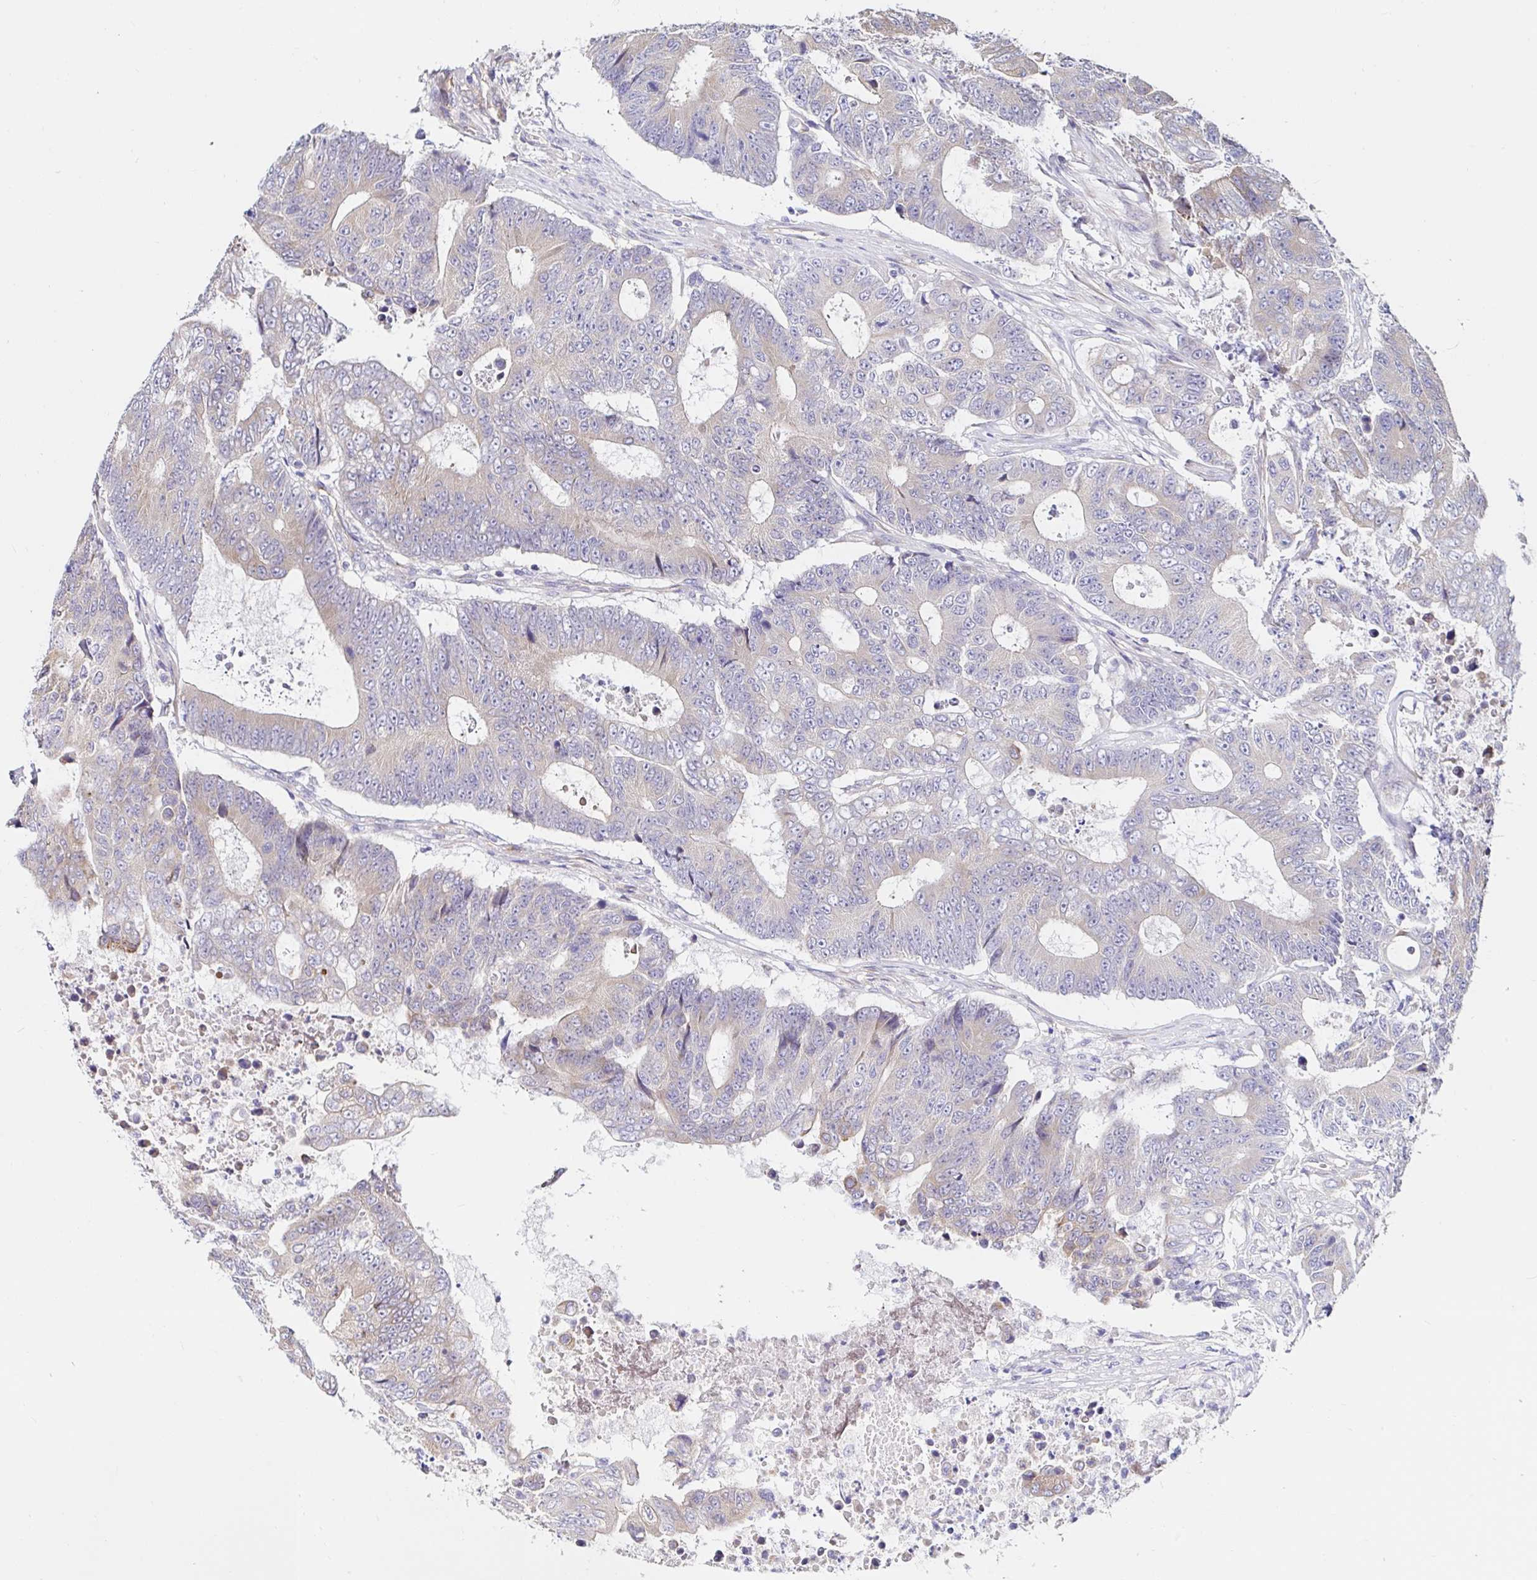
{"staining": {"intensity": "weak", "quantity": "<25%", "location": "cytoplasmic/membranous"}, "tissue": "colorectal cancer", "cell_type": "Tumor cells", "image_type": "cancer", "snomed": [{"axis": "morphology", "description": "Adenocarcinoma, NOS"}, {"axis": "topography", "description": "Colon"}], "caption": "This is a photomicrograph of immunohistochemistry staining of colorectal adenocarcinoma, which shows no expression in tumor cells.", "gene": "VSIG2", "patient": {"sex": "female", "age": 48}}